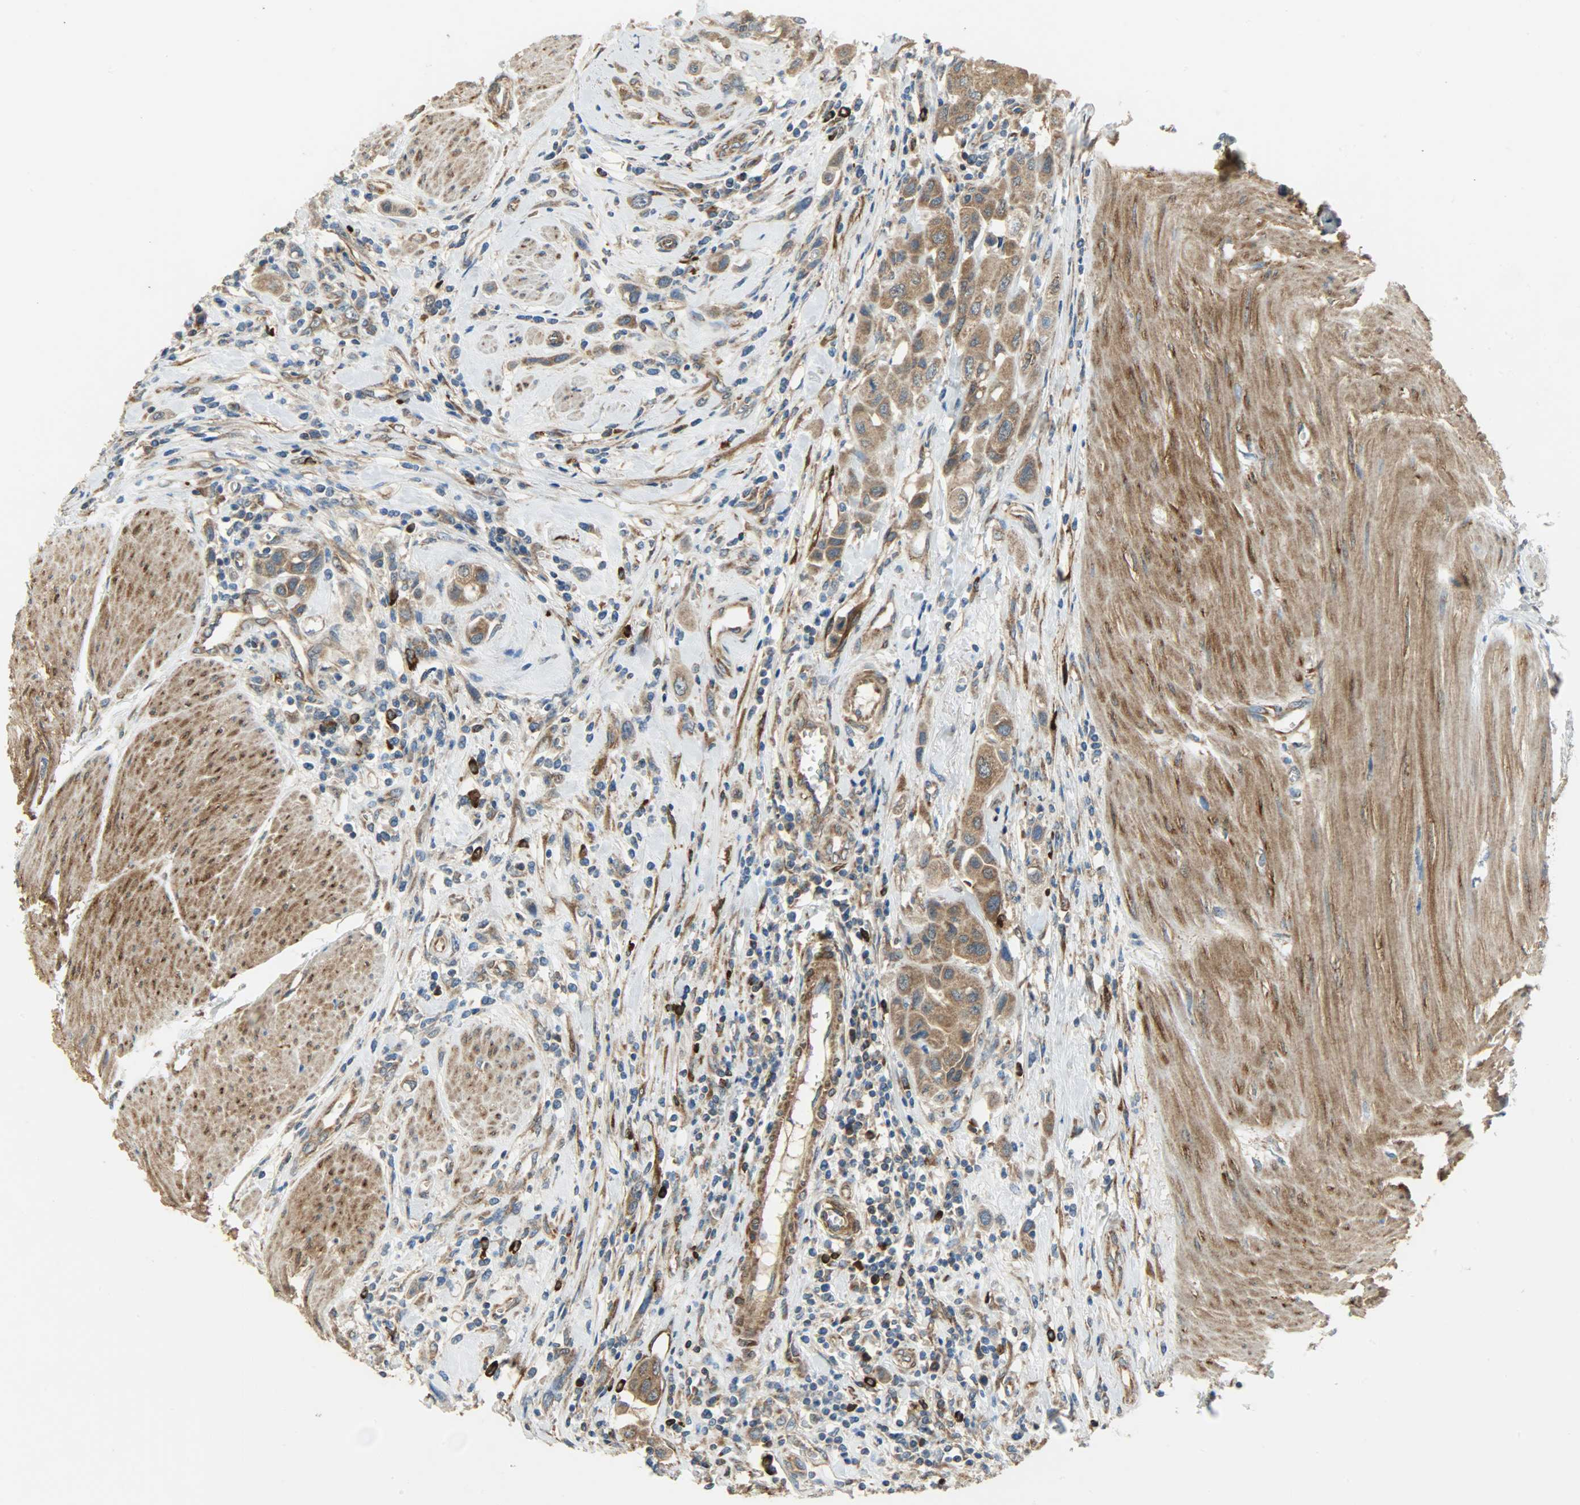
{"staining": {"intensity": "strong", "quantity": ">75%", "location": "cytoplasmic/membranous"}, "tissue": "urothelial cancer", "cell_type": "Tumor cells", "image_type": "cancer", "snomed": [{"axis": "morphology", "description": "Urothelial carcinoma, High grade"}, {"axis": "topography", "description": "Urinary bladder"}], "caption": "The immunohistochemical stain labels strong cytoplasmic/membranous positivity in tumor cells of high-grade urothelial carcinoma tissue. (DAB (3,3'-diaminobenzidine) IHC with brightfield microscopy, high magnification).", "gene": "C1orf198", "patient": {"sex": "male", "age": 50}}